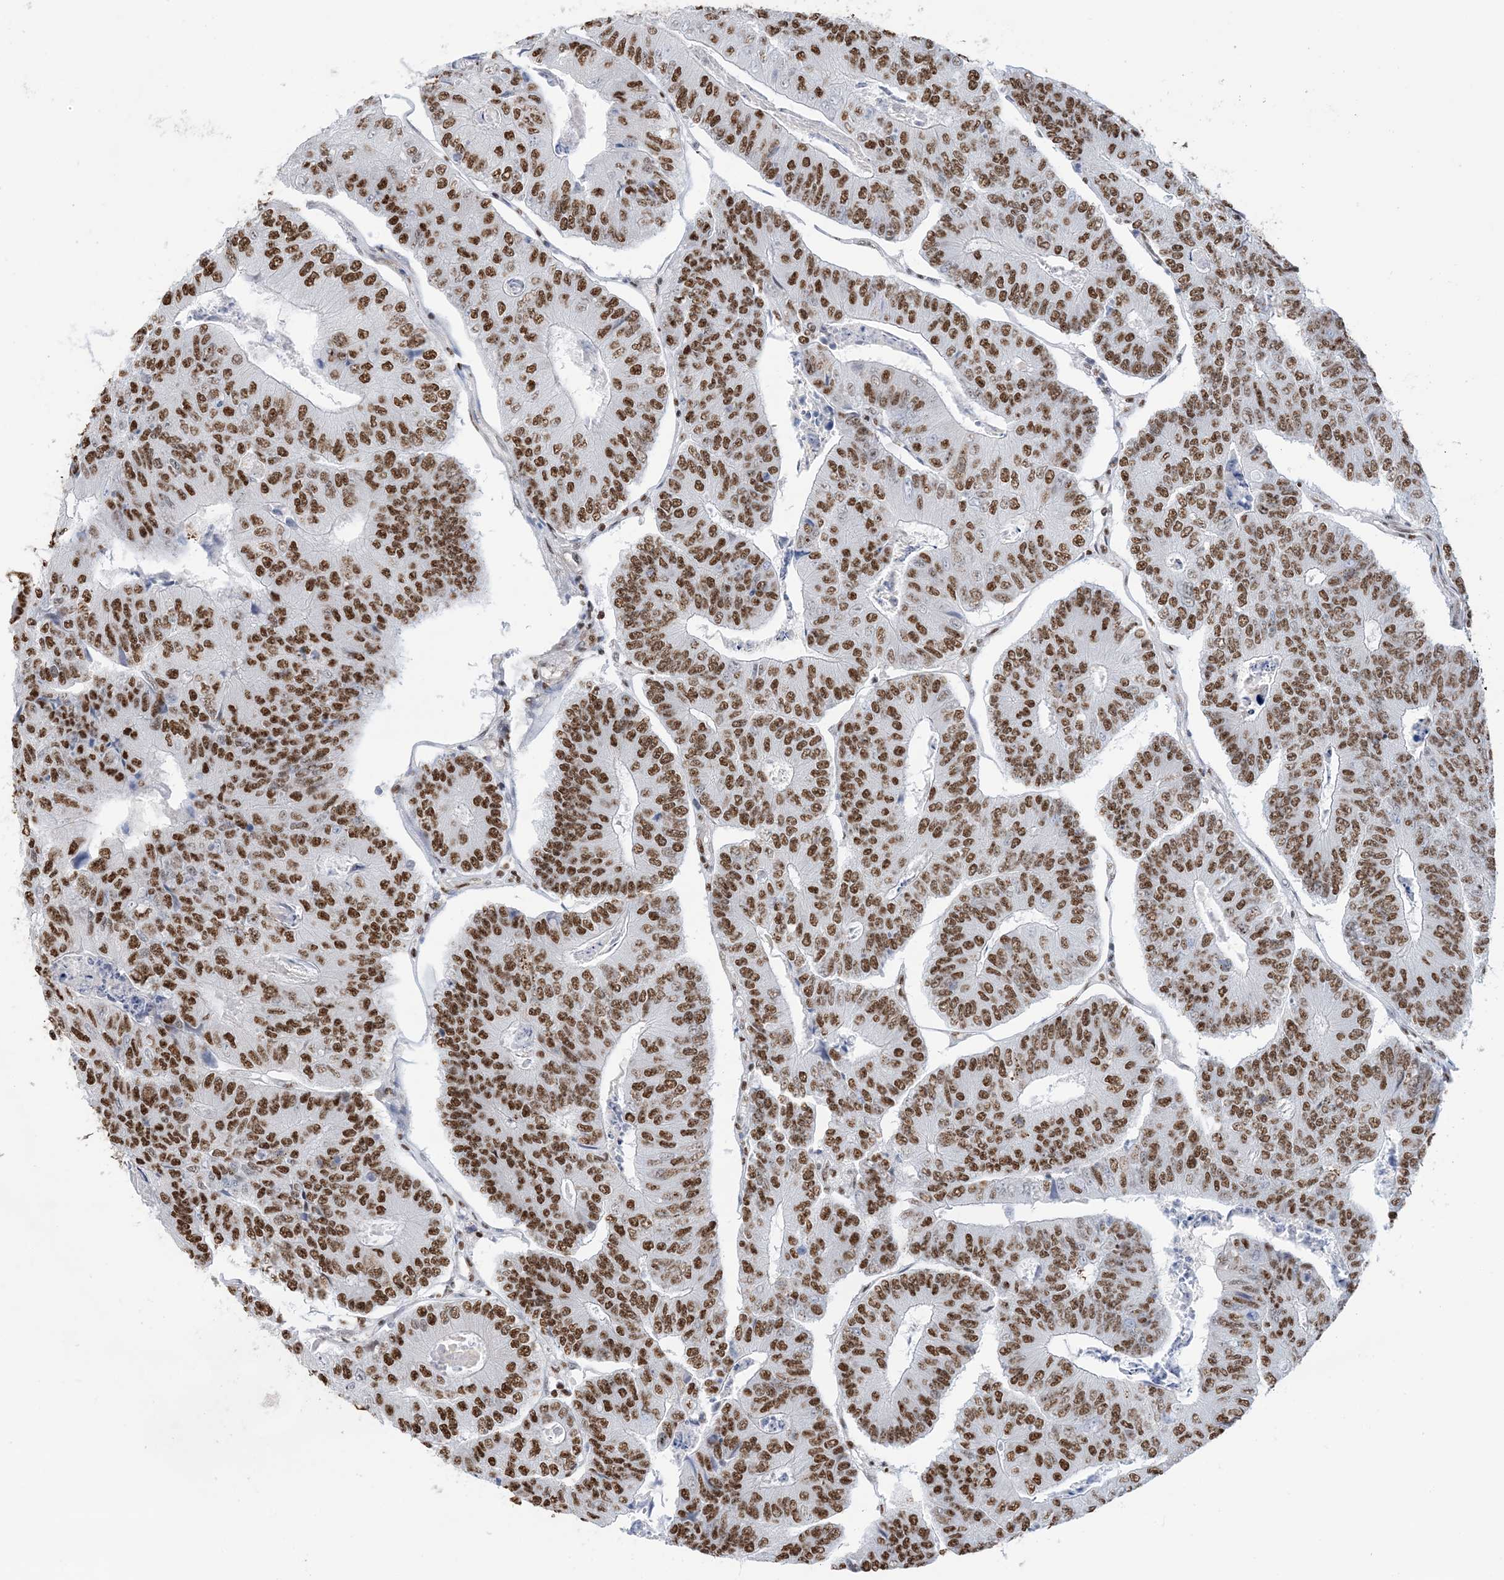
{"staining": {"intensity": "strong", "quantity": ">75%", "location": "nuclear"}, "tissue": "colorectal cancer", "cell_type": "Tumor cells", "image_type": "cancer", "snomed": [{"axis": "morphology", "description": "Adenocarcinoma, NOS"}, {"axis": "topography", "description": "Colon"}], "caption": "Tumor cells demonstrate strong nuclear staining in about >75% of cells in colorectal cancer. (Brightfield microscopy of DAB IHC at high magnification).", "gene": "ZNF792", "patient": {"sex": "female", "age": 67}}